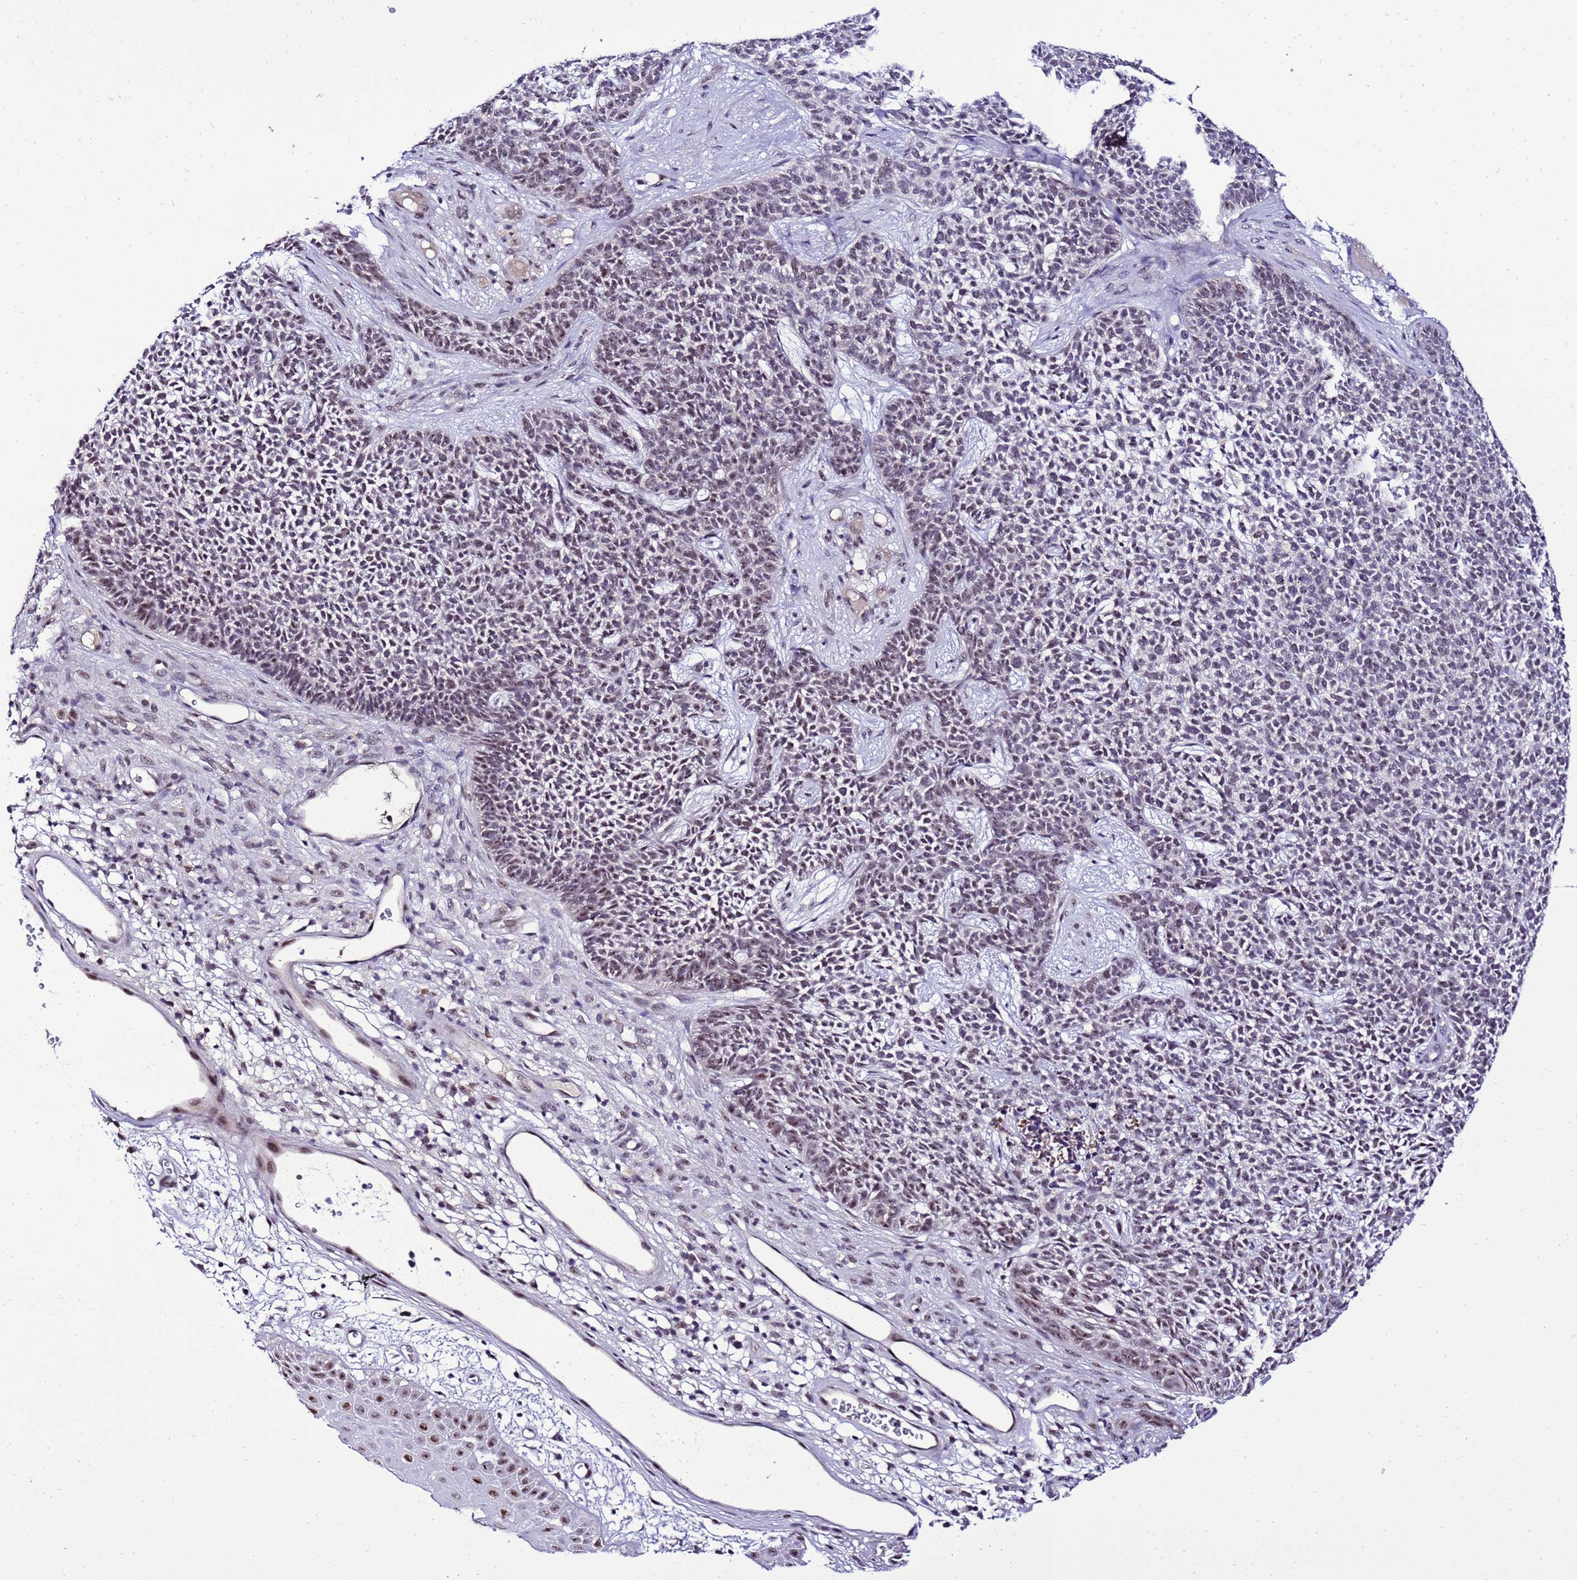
{"staining": {"intensity": "moderate", "quantity": "<25%", "location": "nuclear"}, "tissue": "skin cancer", "cell_type": "Tumor cells", "image_type": "cancer", "snomed": [{"axis": "morphology", "description": "Basal cell carcinoma"}, {"axis": "topography", "description": "Skin"}], "caption": "There is low levels of moderate nuclear positivity in tumor cells of skin cancer, as demonstrated by immunohistochemical staining (brown color).", "gene": "C19orf47", "patient": {"sex": "female", "age": 84}}